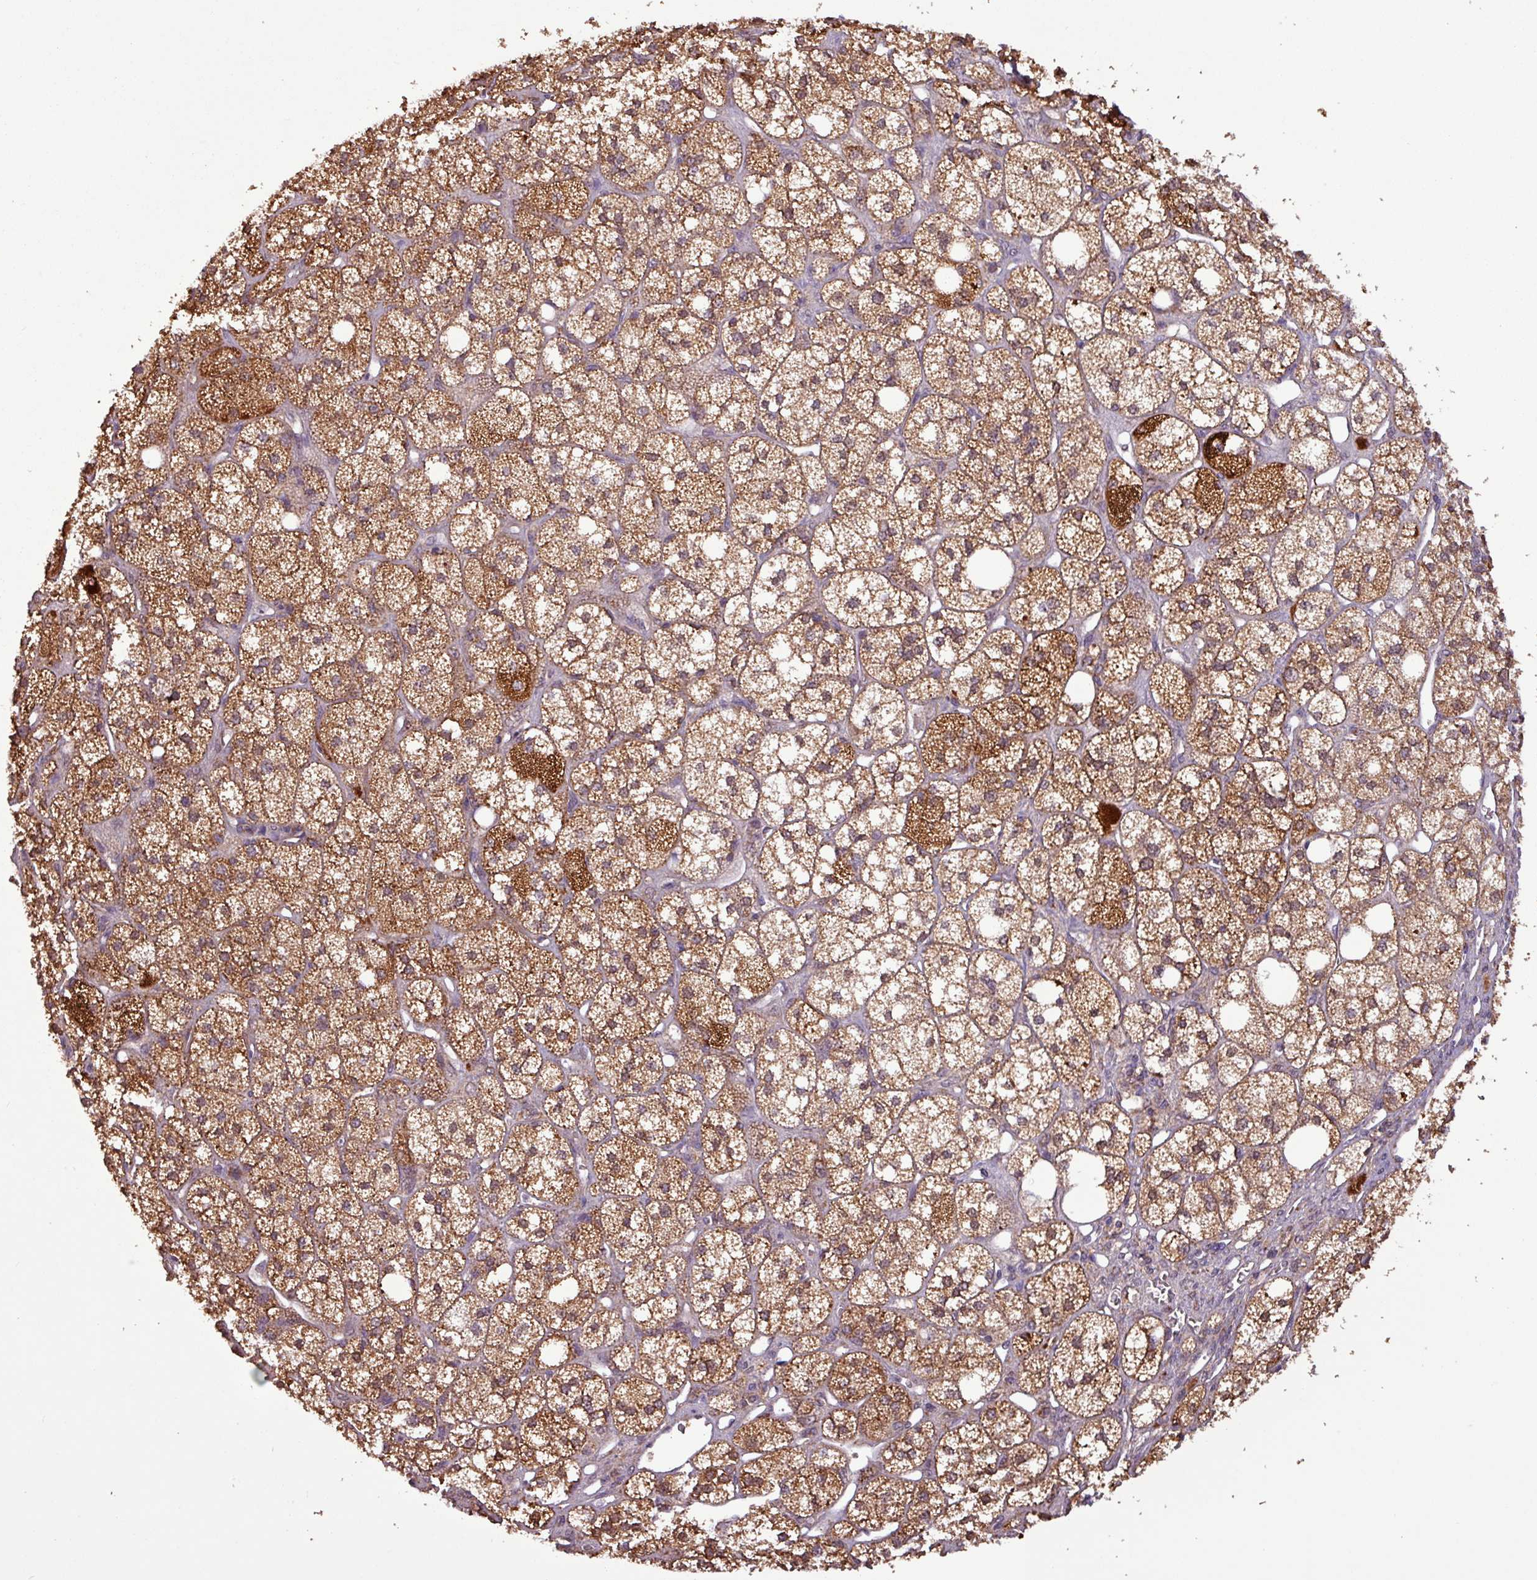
{"staining": {"intensity": "moderate", "quantity": ">75%", "location": "cytoplasmic/membranous,nuclear"}, "tissue": "adrenal gland", "cell_type": "Glandular cells", "image_type": "normal", "snomed": [{"axis": "morphology", "description": "Normal tissue, NOS"}, {"axis": "topography", "description": "Adrenal gland"}], "caption": "Brown immunohistochemical staining in normal human adrenal gland displays moderate cytoplasmic/membranous,nuclear staining in approximately >75% of glandular cells.", "gene": "MCTP2", "patient": {"sex": "male", "age": 61}}